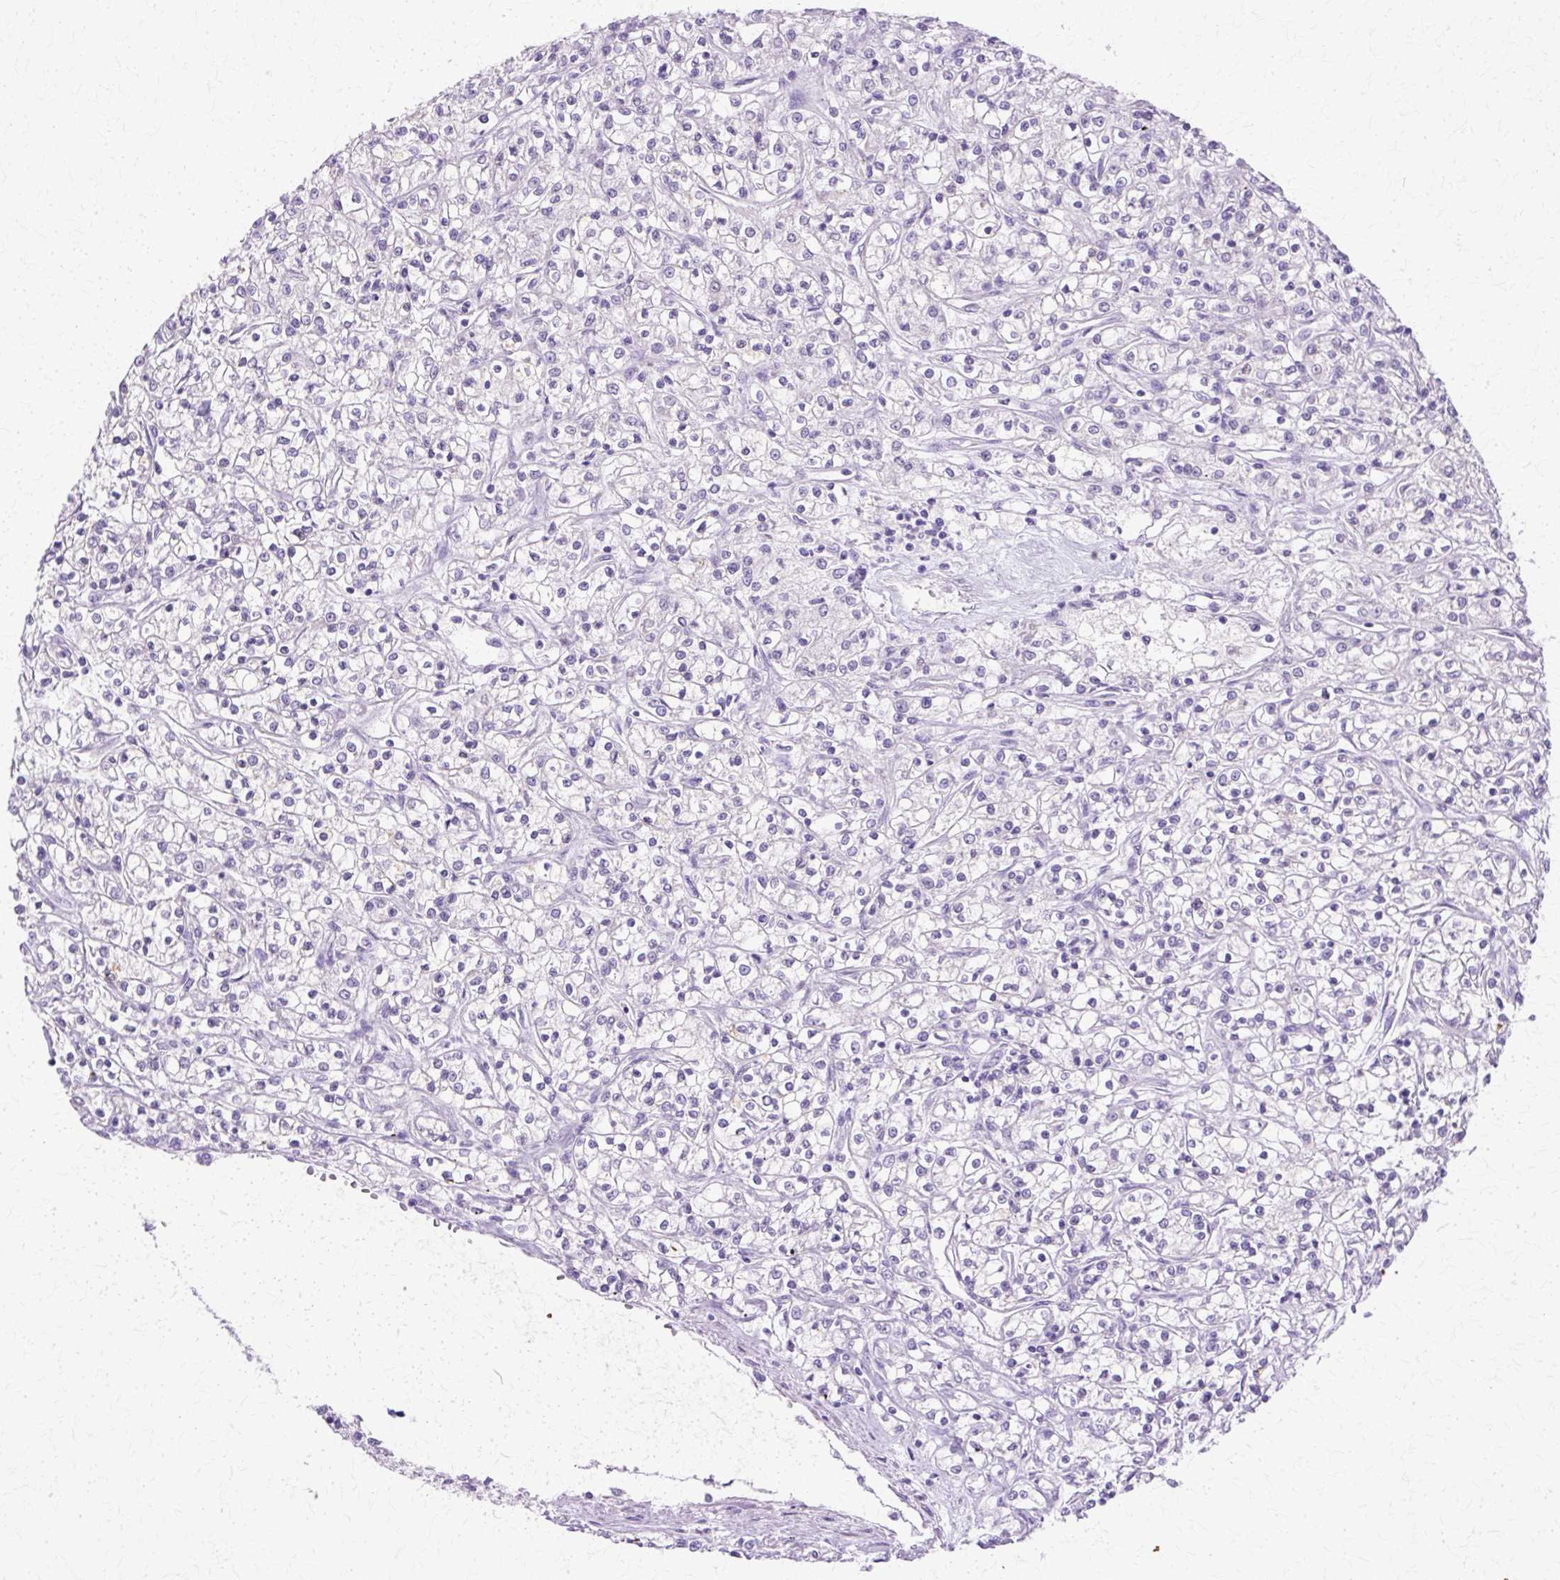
{"staining": {"intensity": "negative", "quantity": "none", "location": "none"}, "tissue": "renal cancer", "cell_type": "Tumor cells", "image_type": "cancer", "snomed": [{"axis": "morphology", "description": "Adenocarcinoma, NOS"}, {"axis": "topography", "description": "Kidney"}], "caption": "Immunohistochemistry (IHC) image of neoplastic tissue: human adenocarcinoma (renal) stained with DAB exhibits no significant protein positivity in tumor cells.", "gene": "HSPA8", "patient": {"sex": "female", "age": 59}}